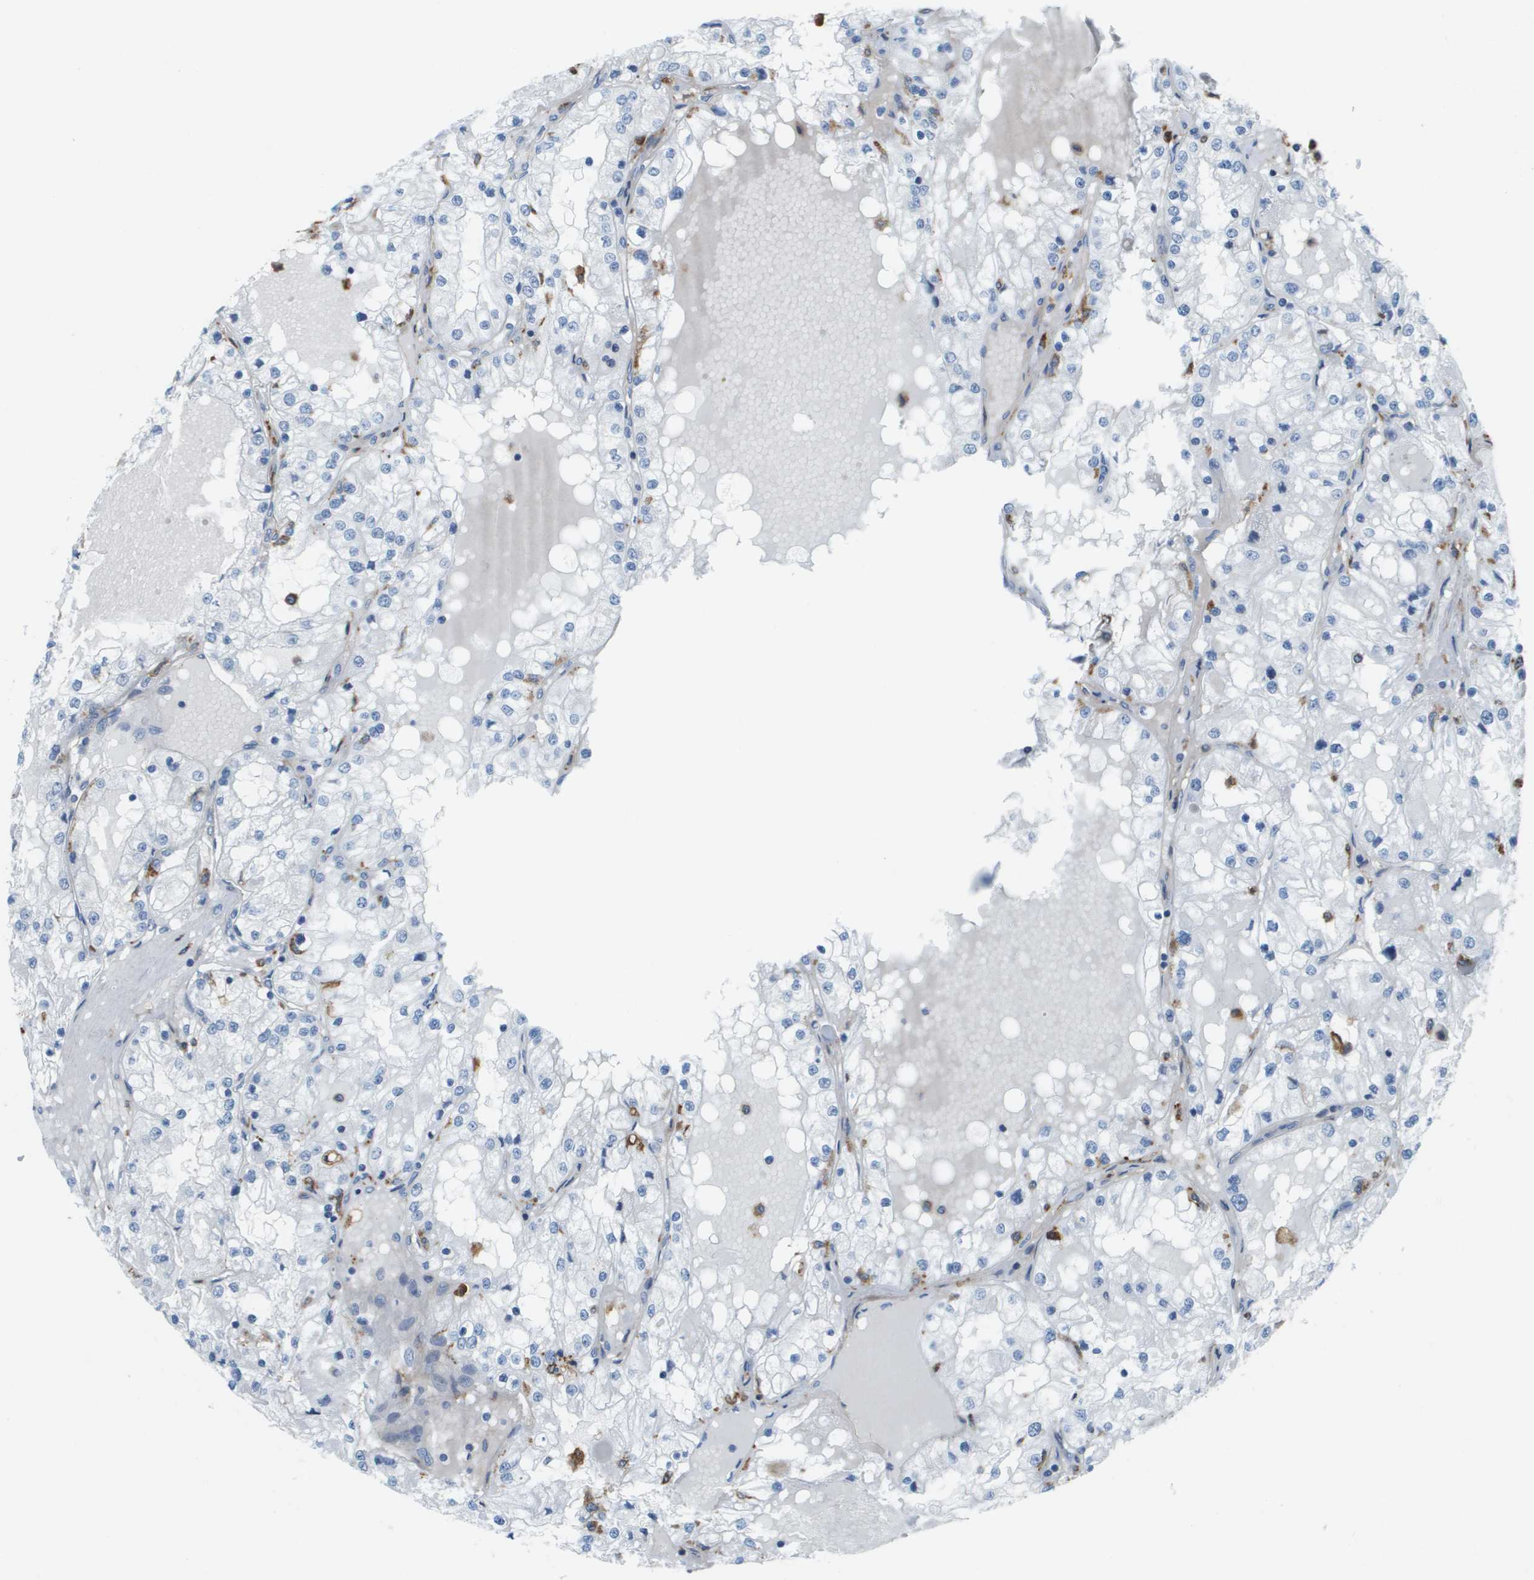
{"staining": {"intensity": "negative", "quantity": "none", "location": "none"}, "tissue": "renal cancer", "cell_type": "Tumor cells", "image_type": "cancer", "snomed": [{"axis": "morphology", "description": "Adenocarcinoma, NOS"}, {"axis": "topography", "description": "Kidney"}], "caption": "IHC of renal cancer demonstrates no staining in tumor cells.", "gene": "ZBTB43", "patient": {"sex": "male", "age": 68}}